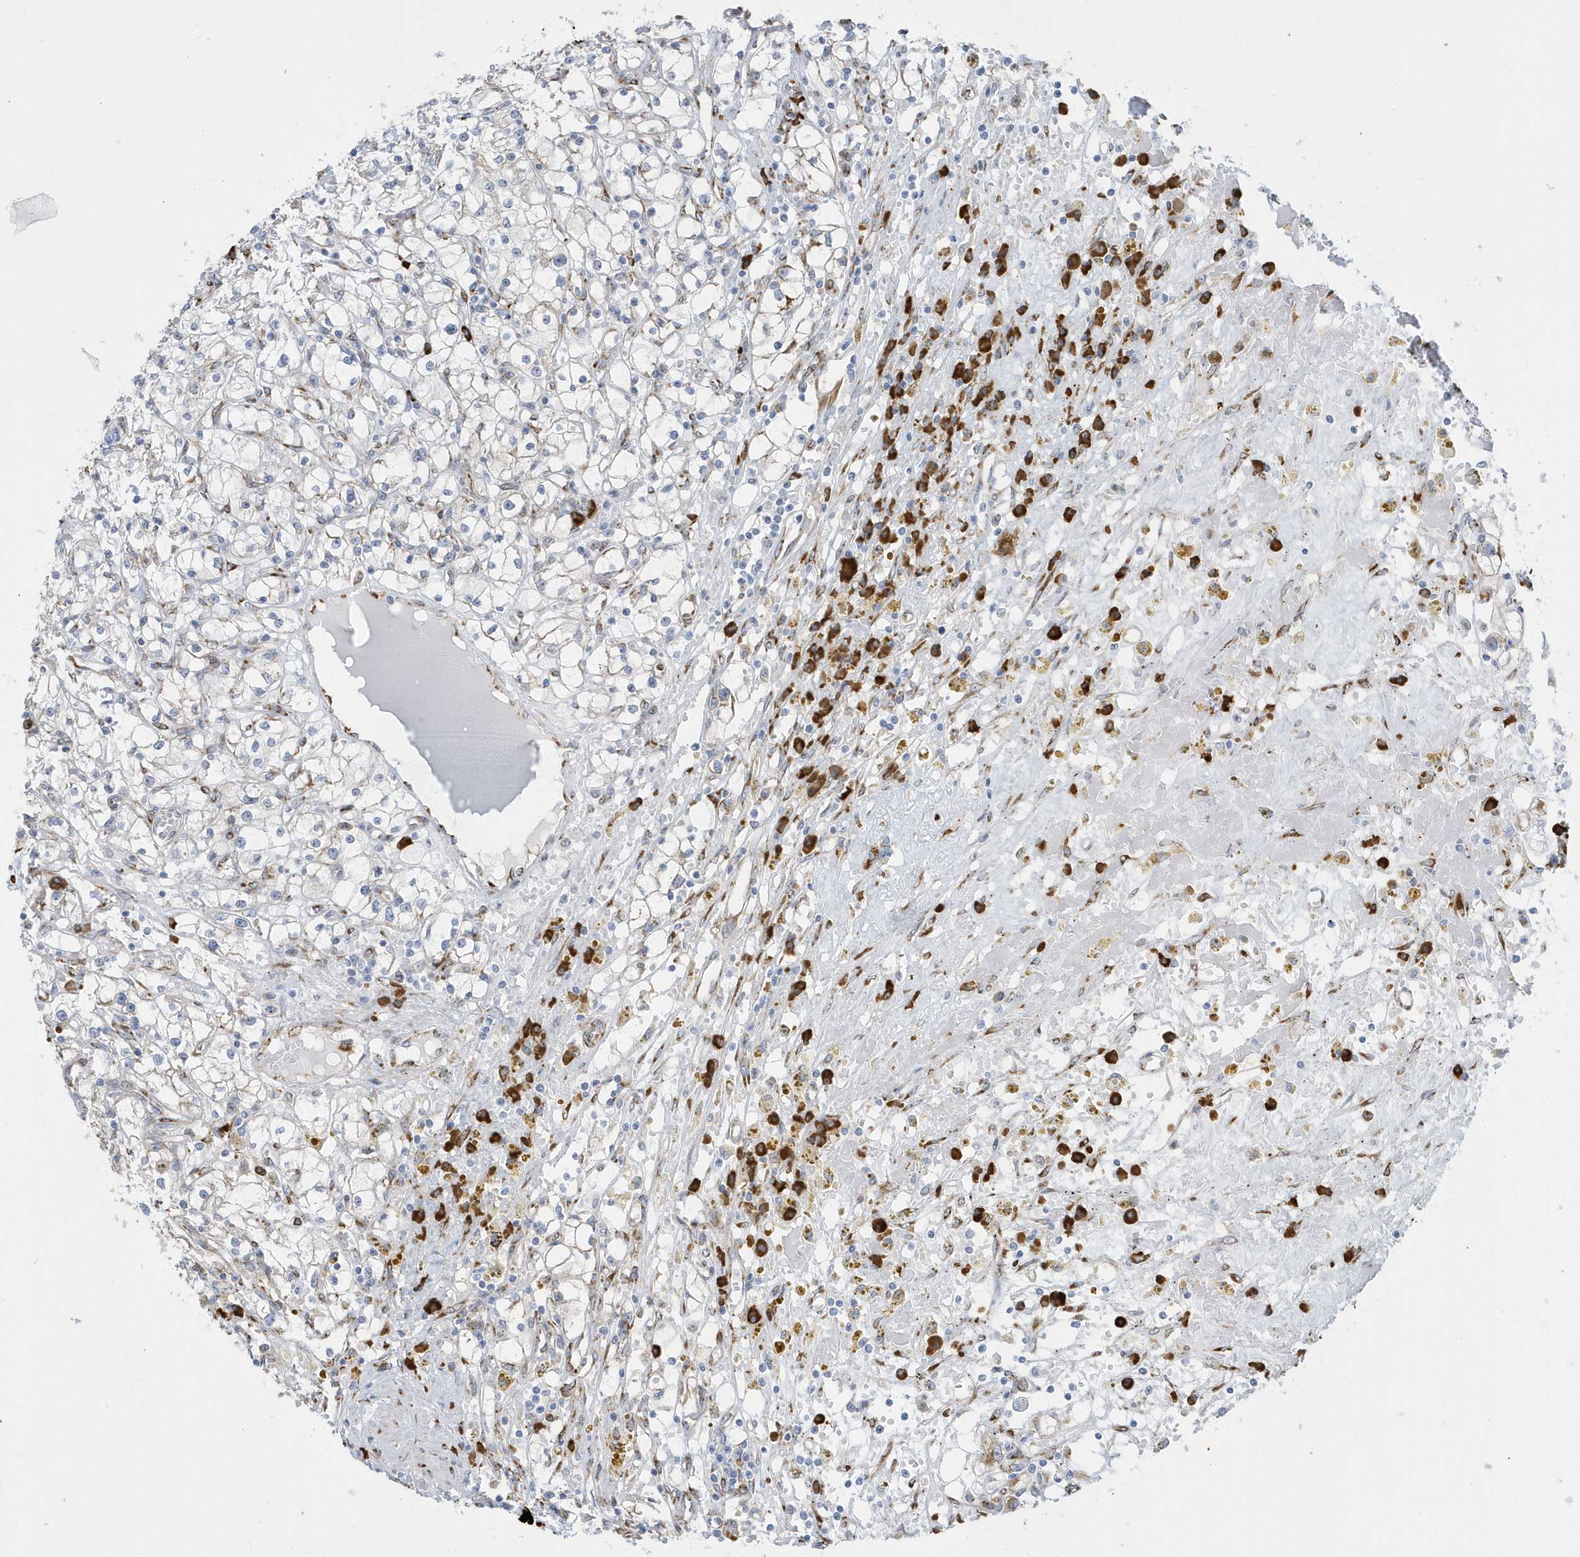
{"staining": {"intensity": "negative", "quantity": "none", "location": "none"}, "tissue": "renal cancer", "cell_type": "Tumor cells", "image_type": "cancer", "snomed": [{"axis": "morphology", "description": "Adenocarcinoma, NOS"}, {"axis": "topography", "description": "Kidney"}], "caption": "An IHC image of renal adenocarcinoma is shown. There is no staining in tumor cells of renal adenocarcinoma. (DAB IHC, high magnification).", "gene": "DCAF1", "patient": {"sex": "male", "age": 56}}